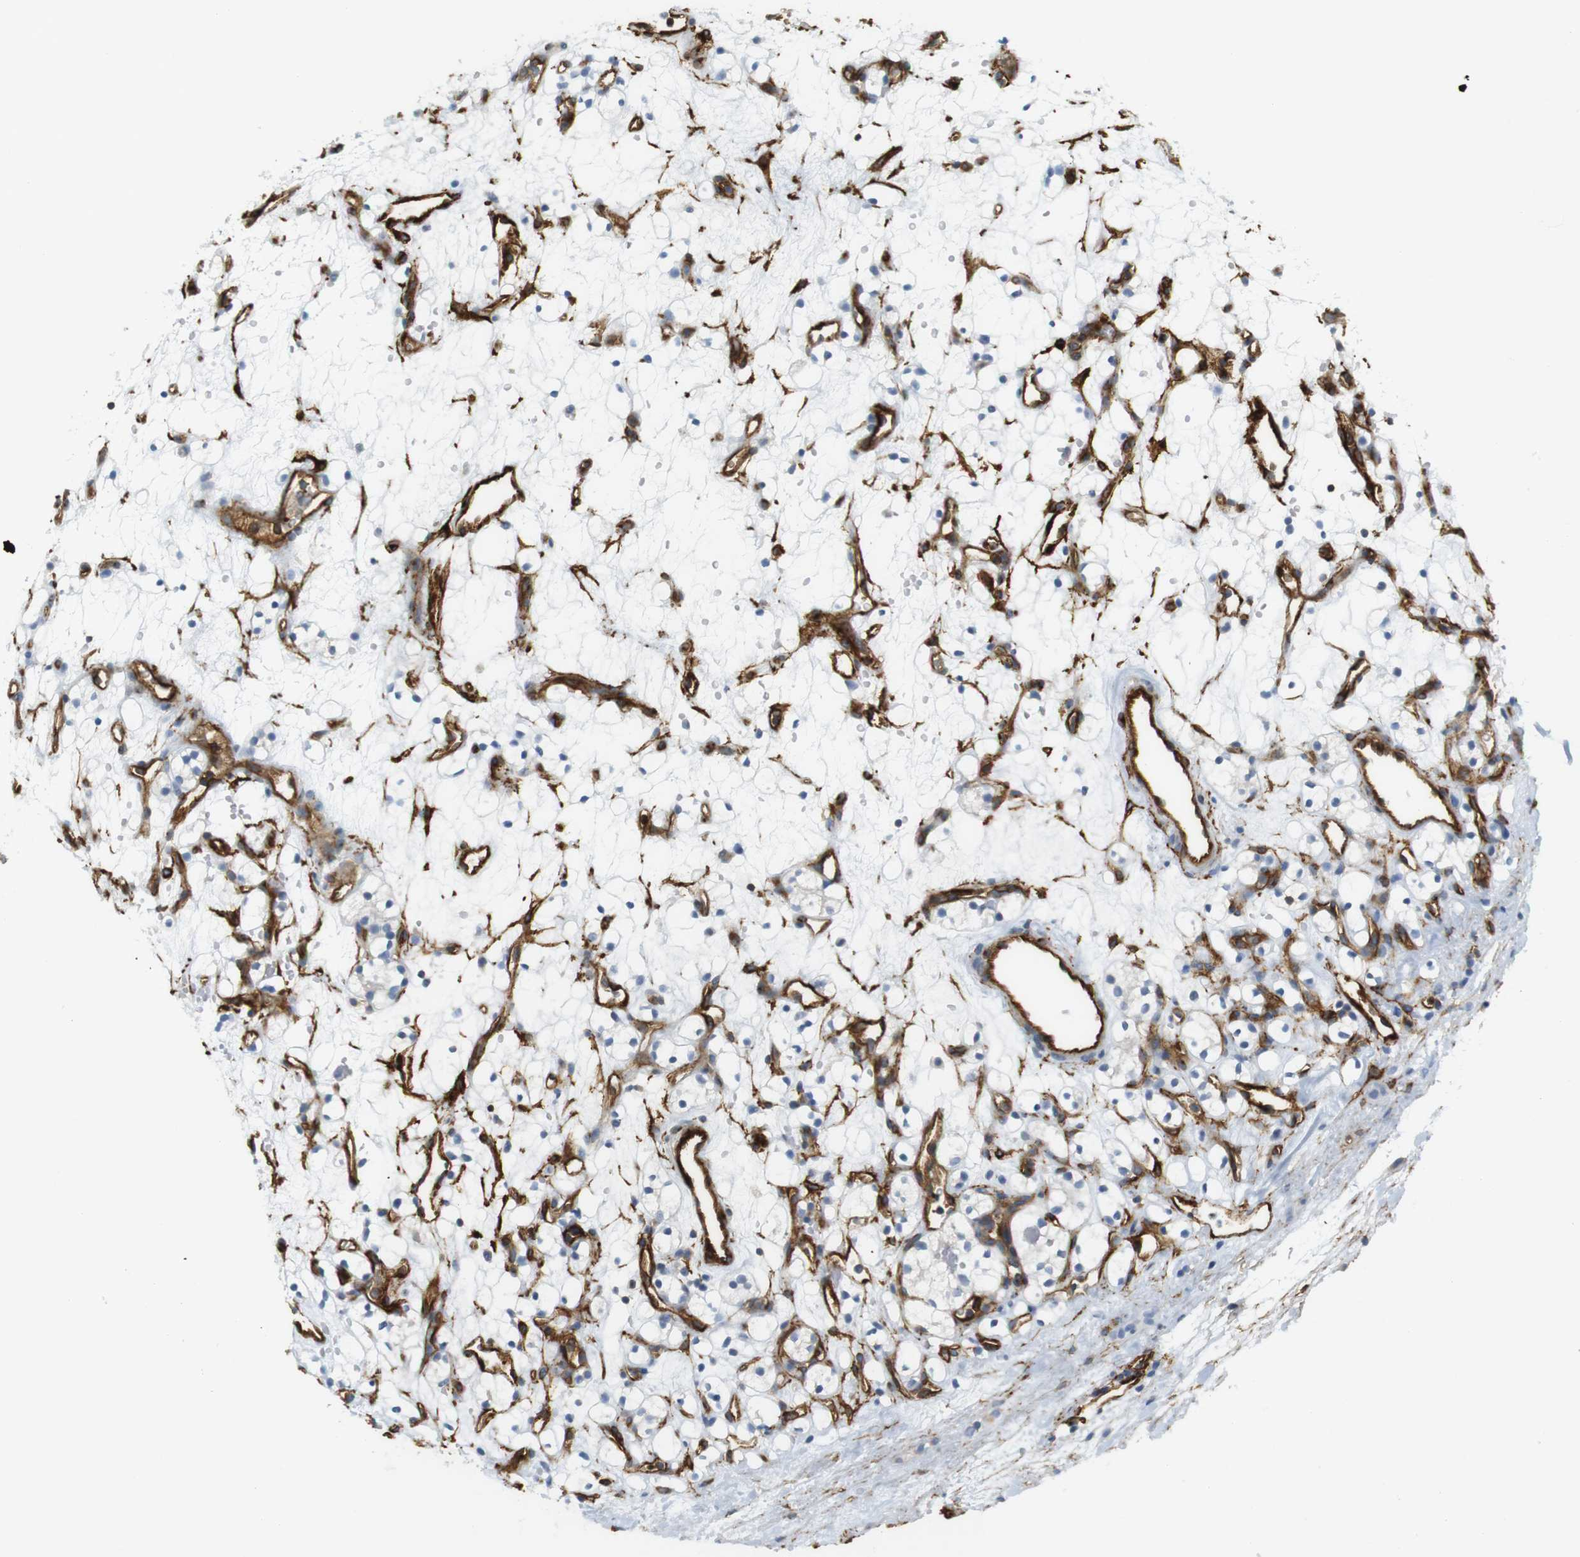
{"staining": {"intensity": "negative", "quantity": "none", "location": "none"}, "tissue": "renal cancer", "cell_type": "Tumor cells", "image_type": "cancer", "snomed": [{"axis": "morphology", "description": "Adenocarcinoma, NOS"}, {"axis": "topography", "description": "Kidney"}], "caption": "Tumor cells show no significant protein expression in renal cancer (adenocarcinoma).", "gene": "F2R", "patient": {"sex": "female", "age": 60}}